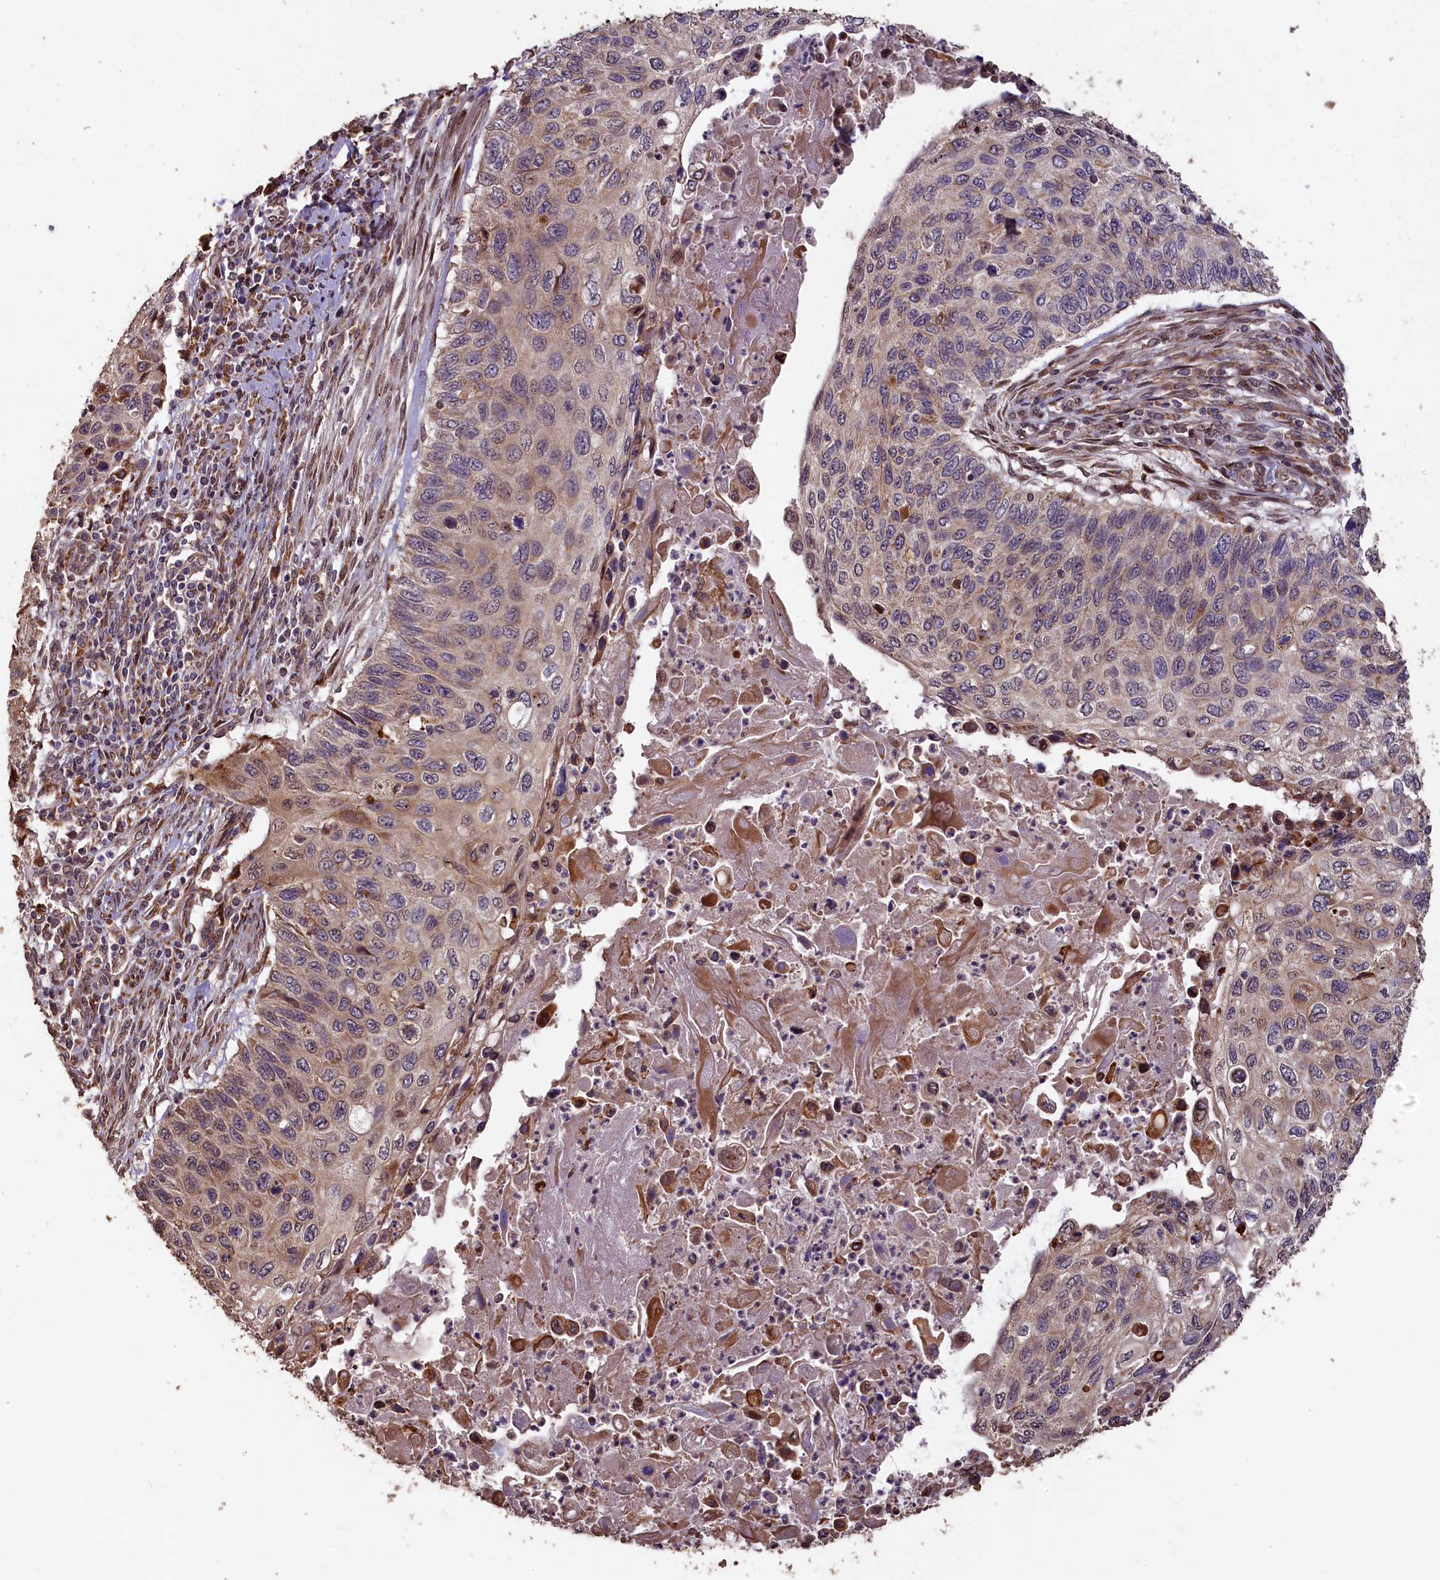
{"staining": {"intensity": "weak", "quantity": "25%-75%", "location": "cytoplasmic/membranous"}, "tissue": "cervical cancer", "cell_type": "Tumor cells", "image_type": "cancer", "snomed": [{"axis": "morphology", "description": "Squamous cell carcinoma, NOS"}, {"axis": "topography", "description": "Cervix"}], "caption": "Weak cytoplasmic/membranous protein staining is seen in approximately 25%-75% of tumor cells in cervical cancer.", "gene": "SLC38A7", "patient": {"sex": "female", "age": 70}}